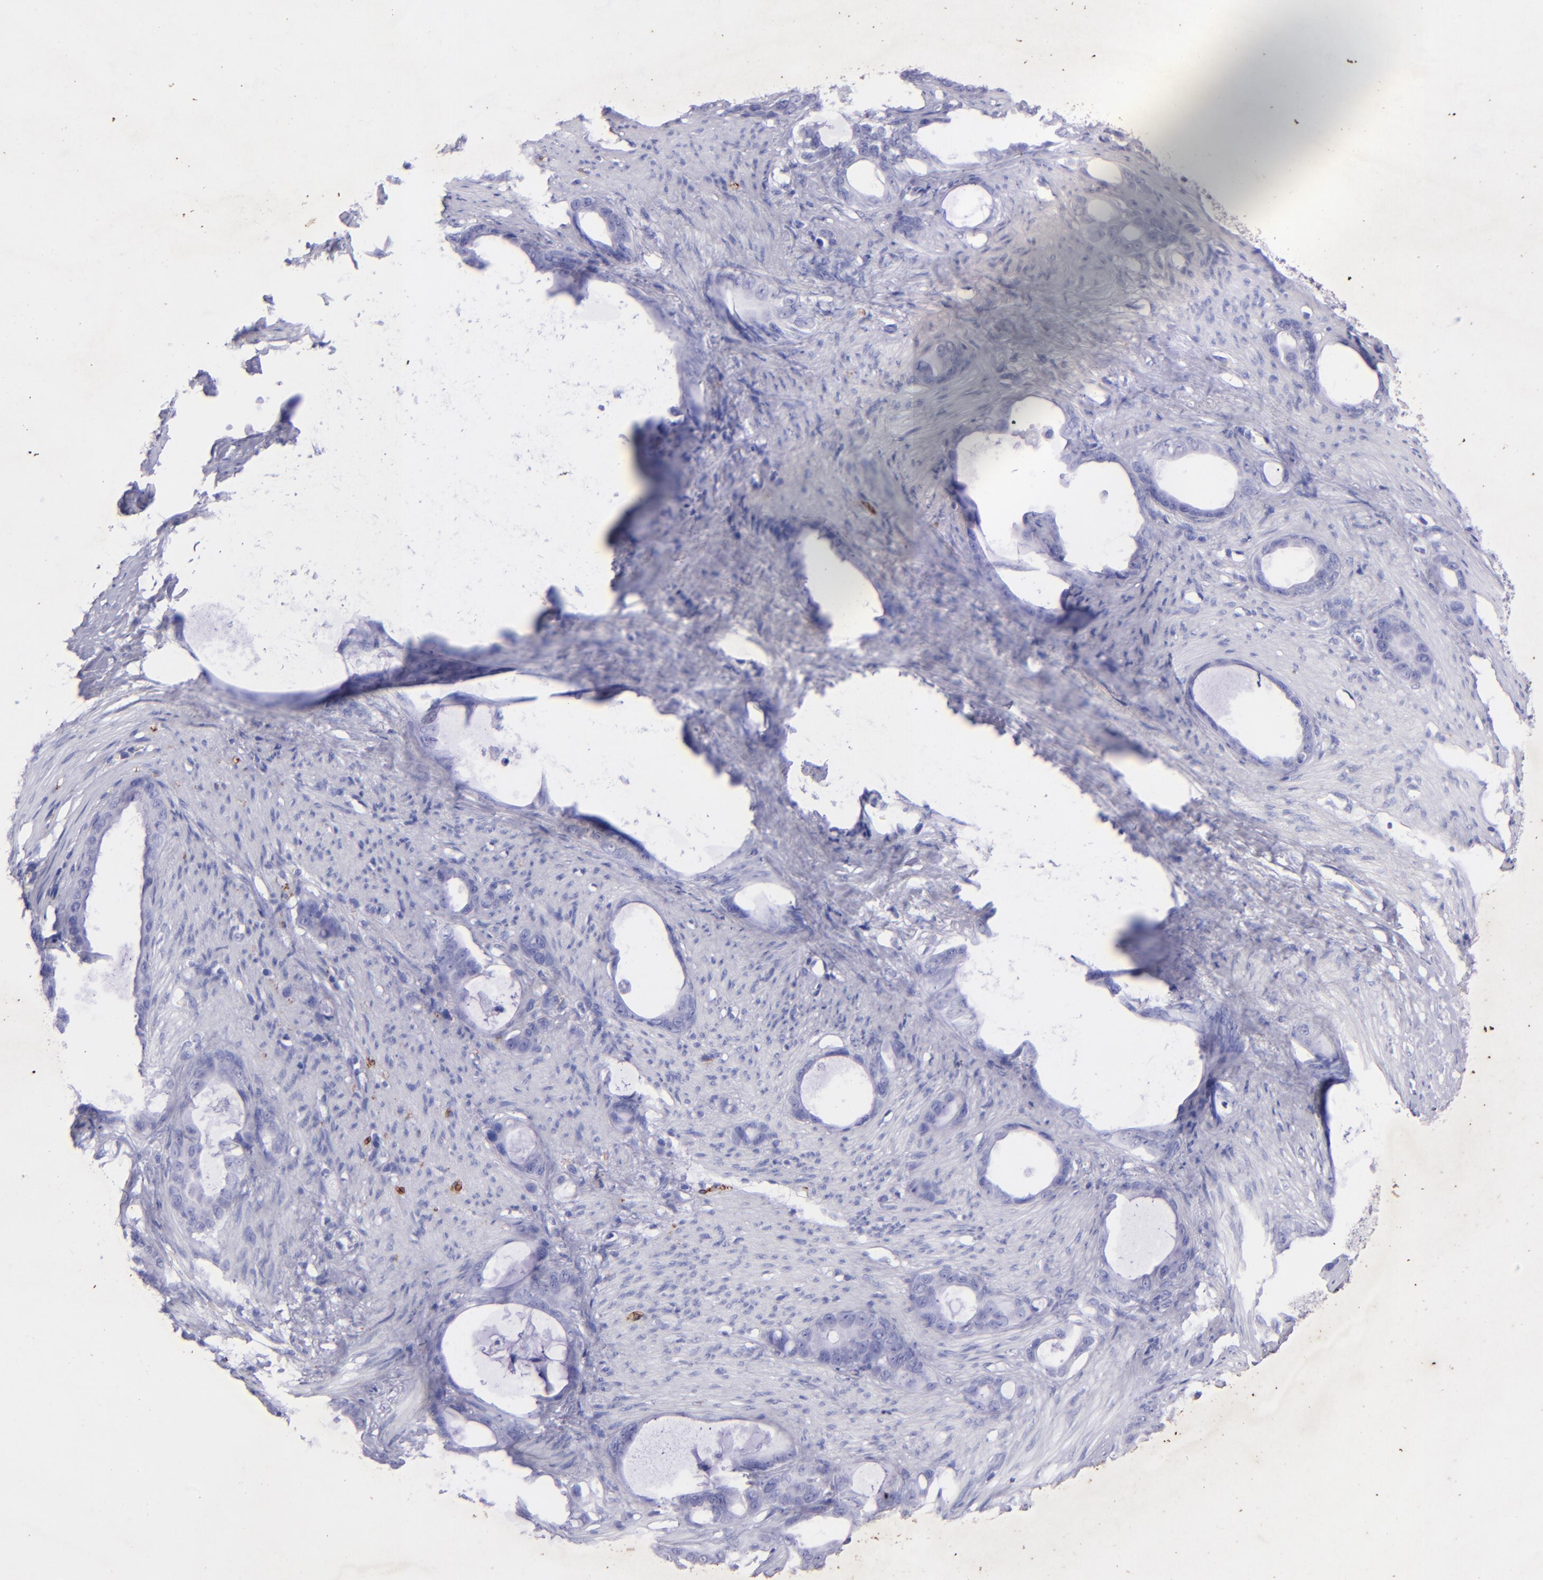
{"staining": {"intensity": "negative", "quantity": "none", "location": "none"}, "tissue": "stomach cancer", "cell_type": "Tumor cells", "image_type": "cancer", "snomed": [{"axis": "morphology", "description": "Adenocarcinoma, NOS"}, {"axis": "topography", "description": "Stomach"}], "caption": "Tumor cells are negative for brown protein staining in stomach adenocarcinoma.", "gene": "UCHL1", "patient": {"sex": "female", "age": 75}}